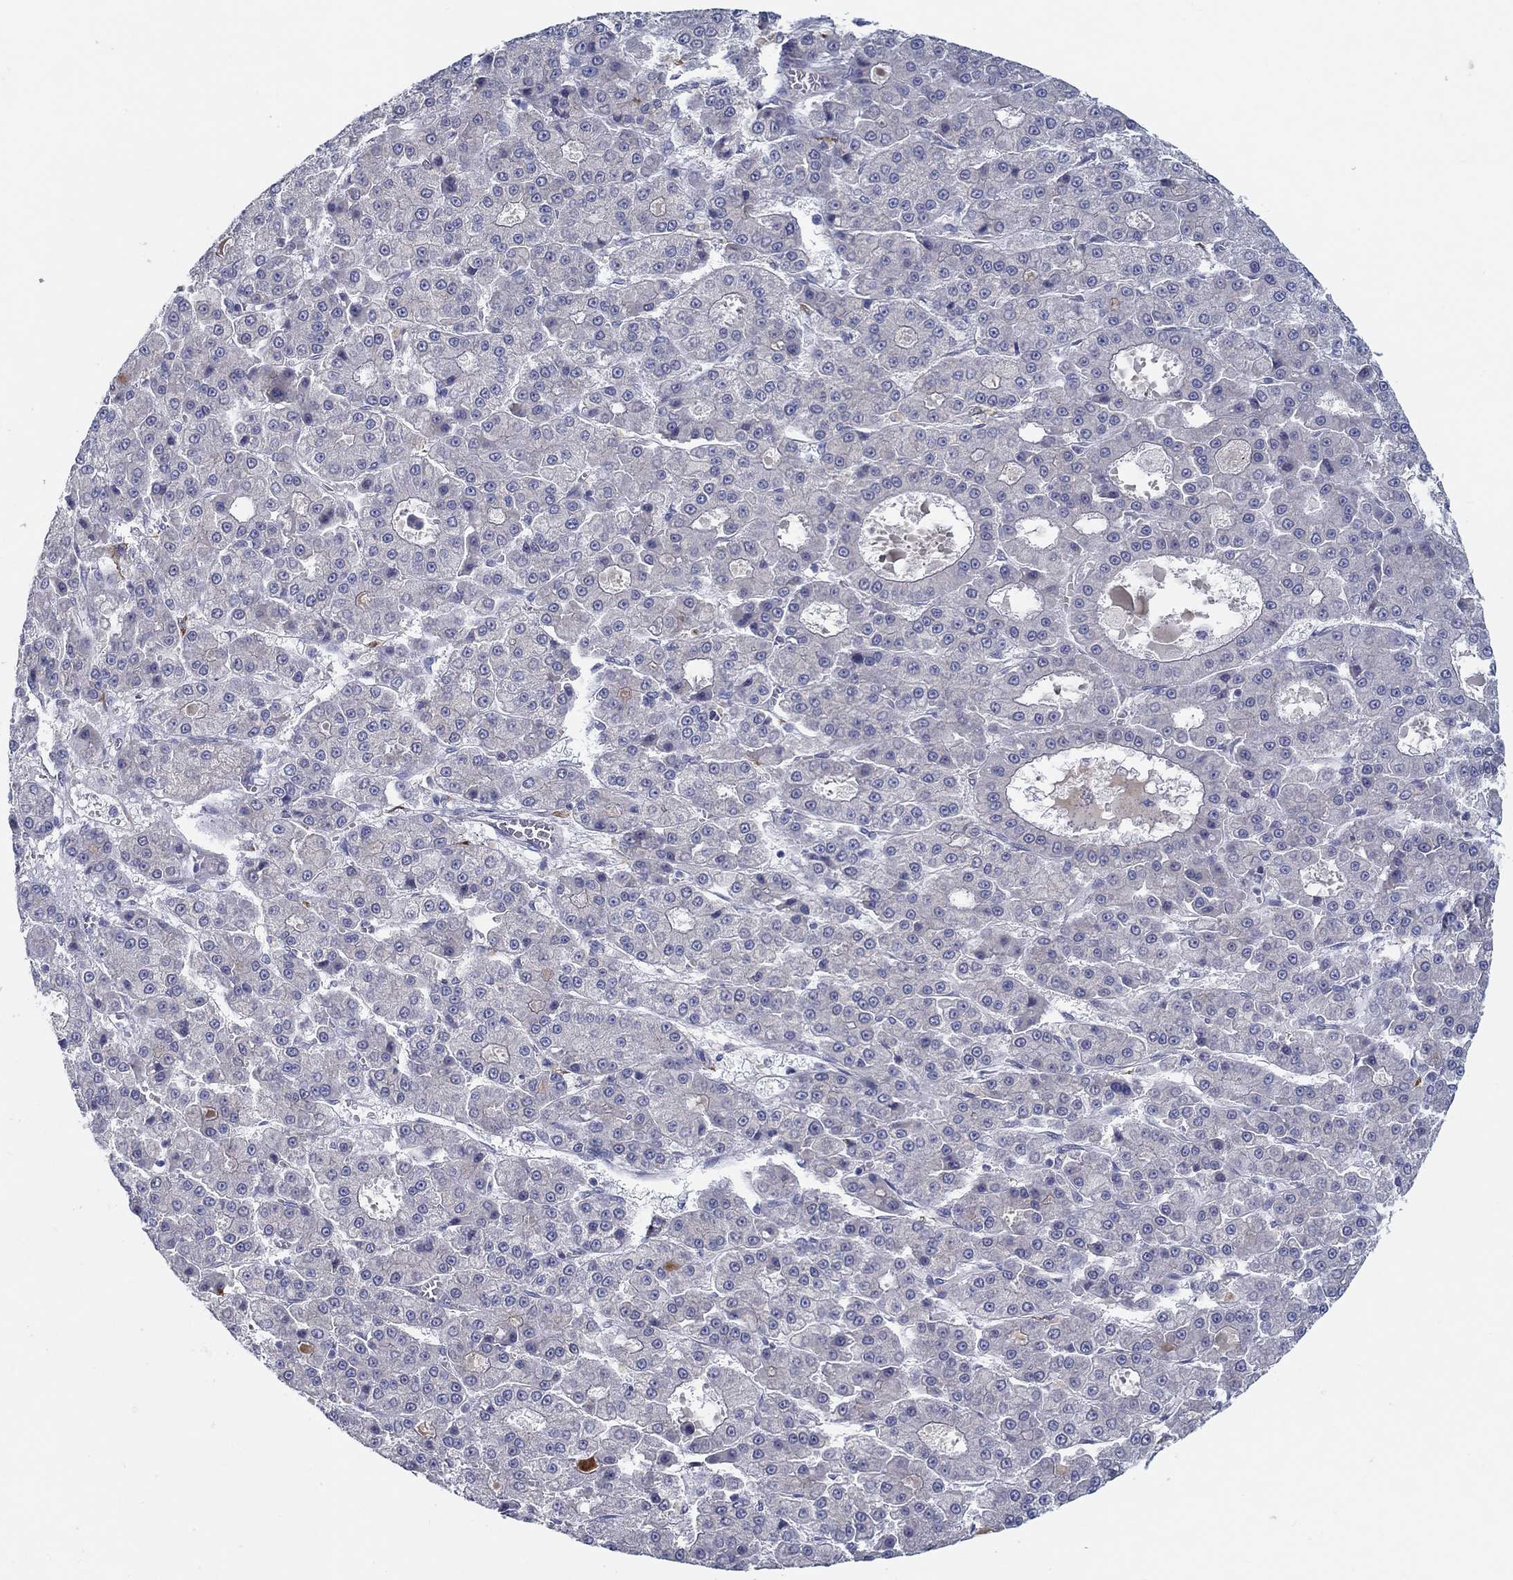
{"staining": {"intensity": "negative", "quantity": "none", "location": "none"}, "tissue": "liver cancer", "cell_type": "Tumor cells", "image_type": "cancer", "snomed": [{"axis": "morphology", "description": "Carcinoma, Hepatocellular, NOS"}, {"axis": "topography", "description": "Liver"}], "caption": "Immunohistochemistry of human hepatocellular carcinoma (liver) shows no staining in tumor cells. (Stains: DAB (3,3'-diaminobenzidine) IHC with hematoxylin counter stain, Microscopy: brightfield microscopy at high magnification).", "gene": "ERMP1", "patient": {"sex": "male", "age": 70}}